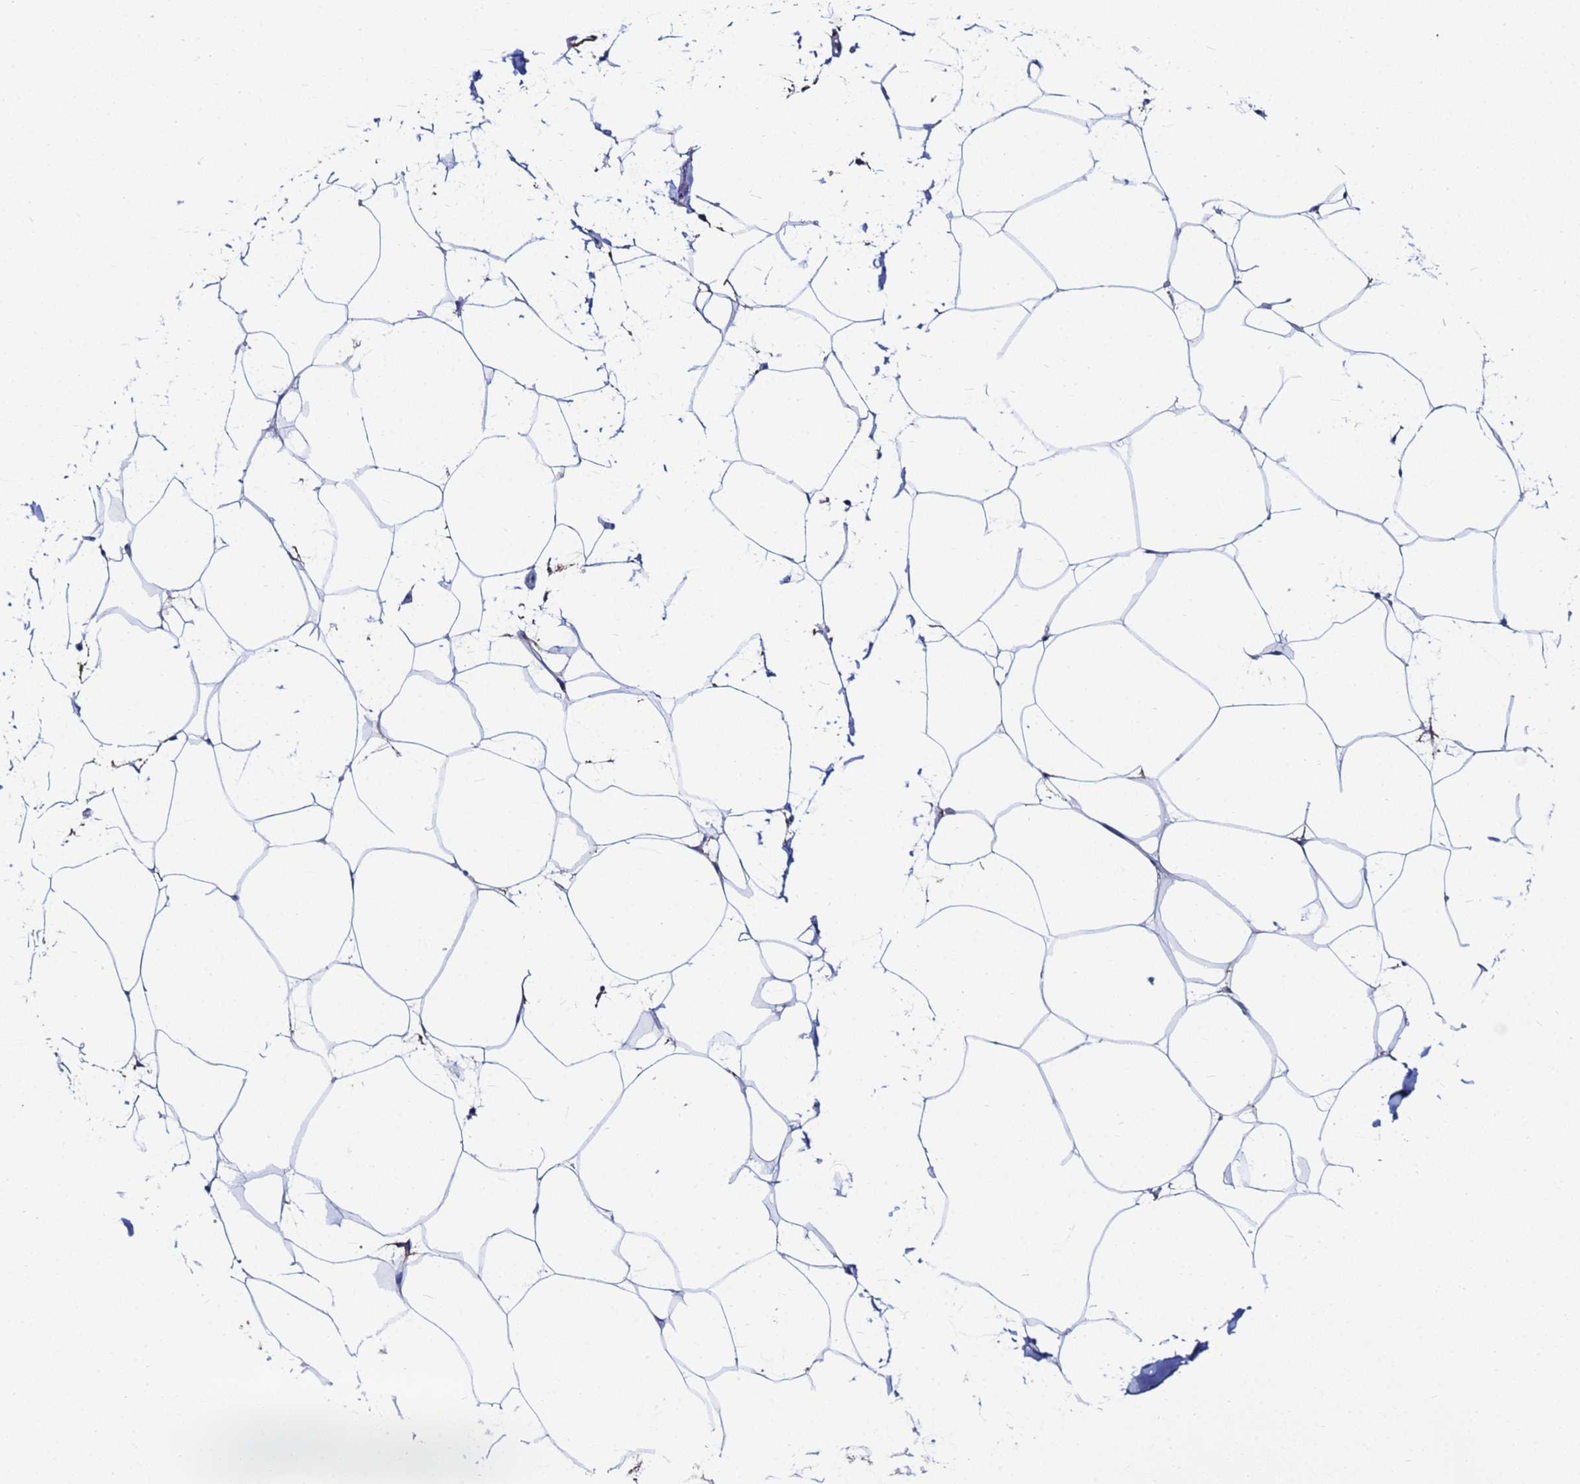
{"staining": {"intensity": "negative", "quantity": "none", "location": "none"}, "tissue": "adipose tissue", "cell_type": "Adipocytes", "image_type": "normal", "snomed": [{"axis": "morphology", "description": "Normal tissue, NOS"}, {"axis": "topography", "description": "Adipose tissue"}], "caption": "Immunohistochemistry of benign adipose tissue displays no positivity in adipocytes. The staining is performed using DAB brown chromogen with nuclei counter-stained in using hematoxylin.", "gene": "BASP1", "patient": {"sex": "female", "age": 37}}